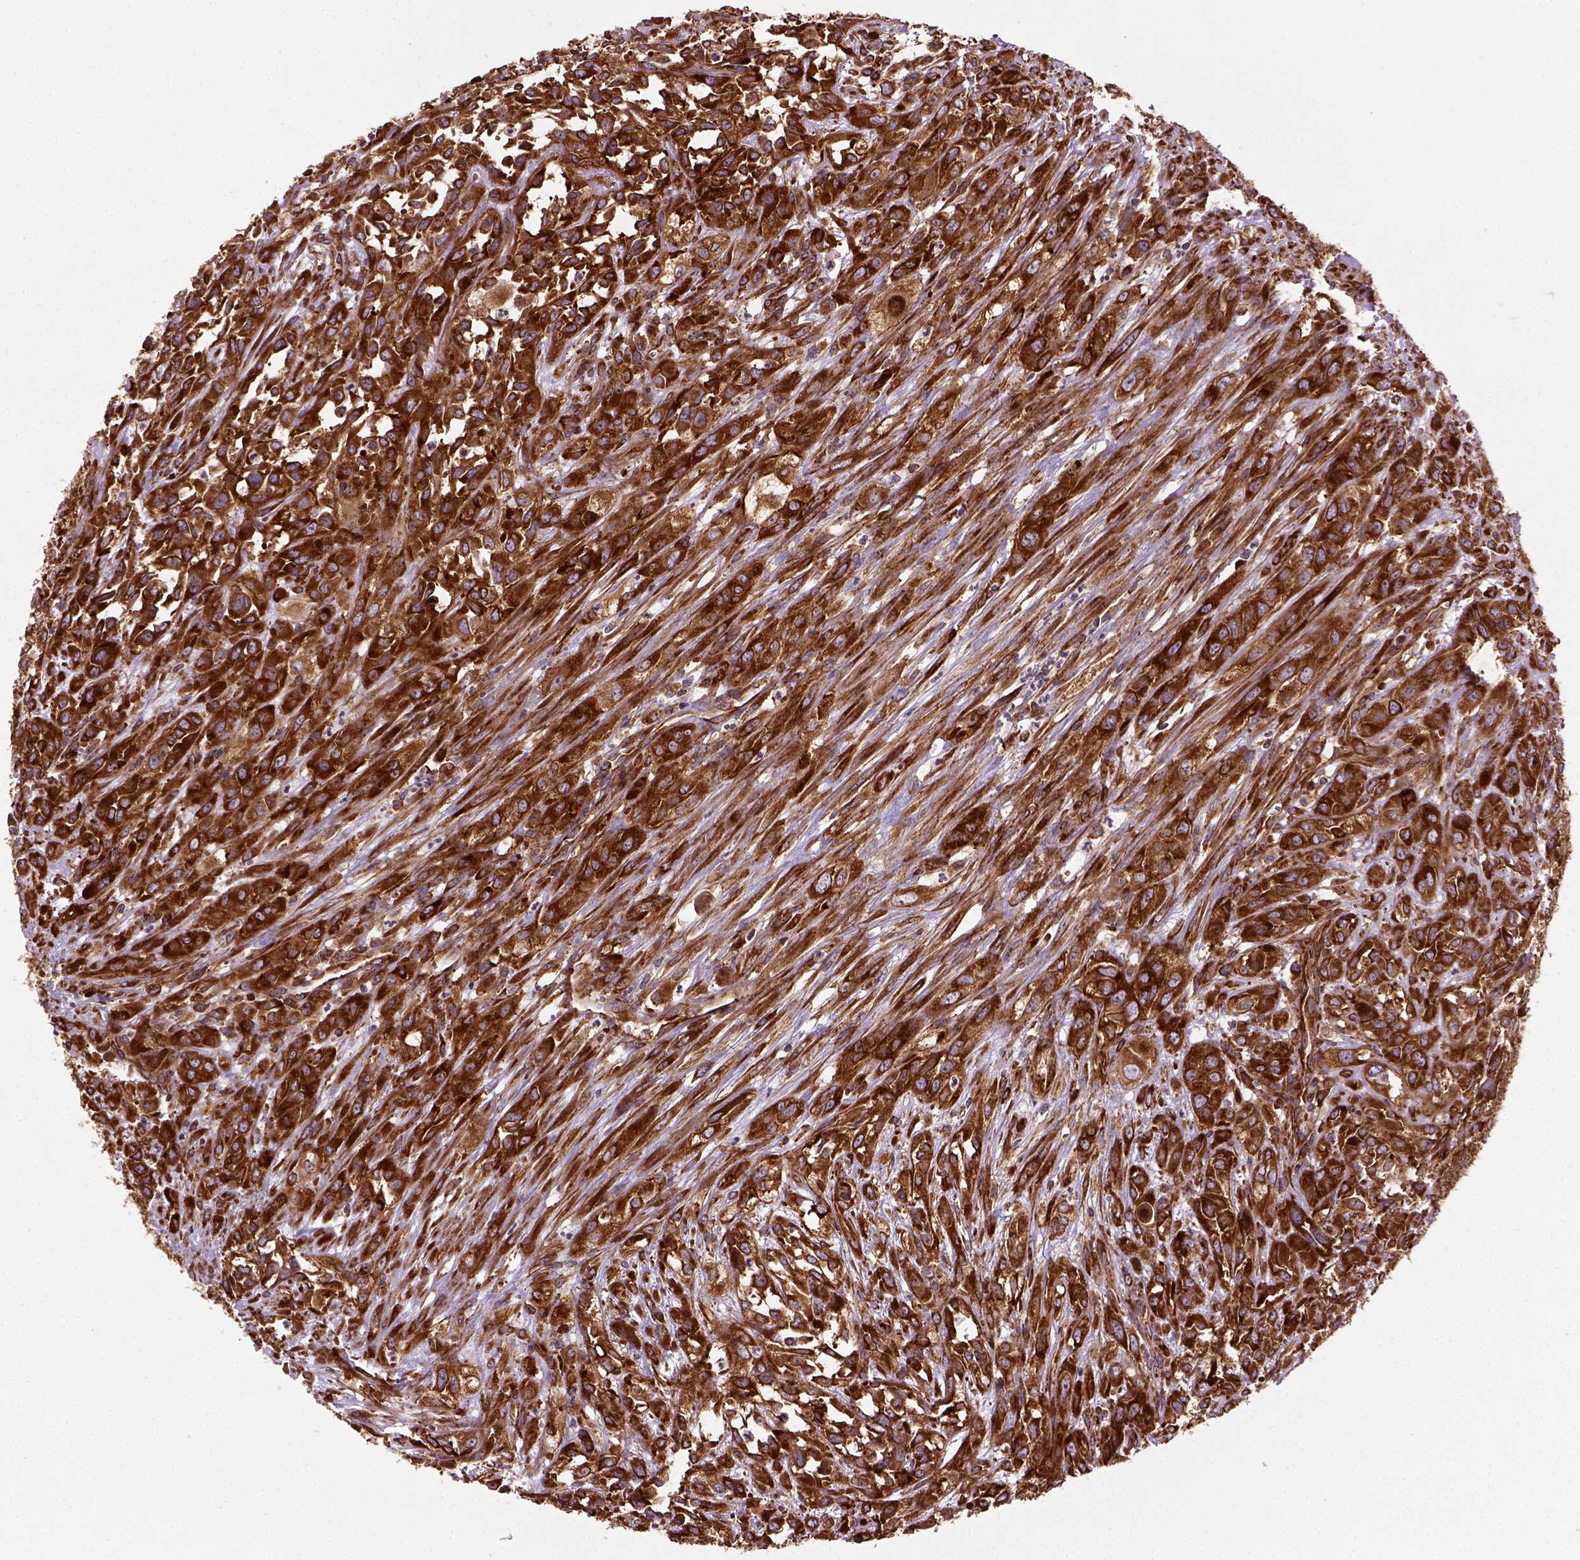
{"staining": {"intensity": "strong", "quantity": ">75%", "location": "cytoplasmic/membranous"}, "tissue": "urothelial cancer", "cell_type": "Tumor cells", "image_type": "cancer", "snomed": [{"axis": "morphology", "description": "Urothelial carcinoma, High grade"}, {"axis": "topography", "description": "Urinary bladder"}], "caption": "The photomicrograph exhibits staining of urothelial cancer, revealing strong cytoplasmic/membranous protein positivity (brown color) within tumor cells.", "gene": "CAPRIN1", "patient": {"sex": "male", "age": 67}}